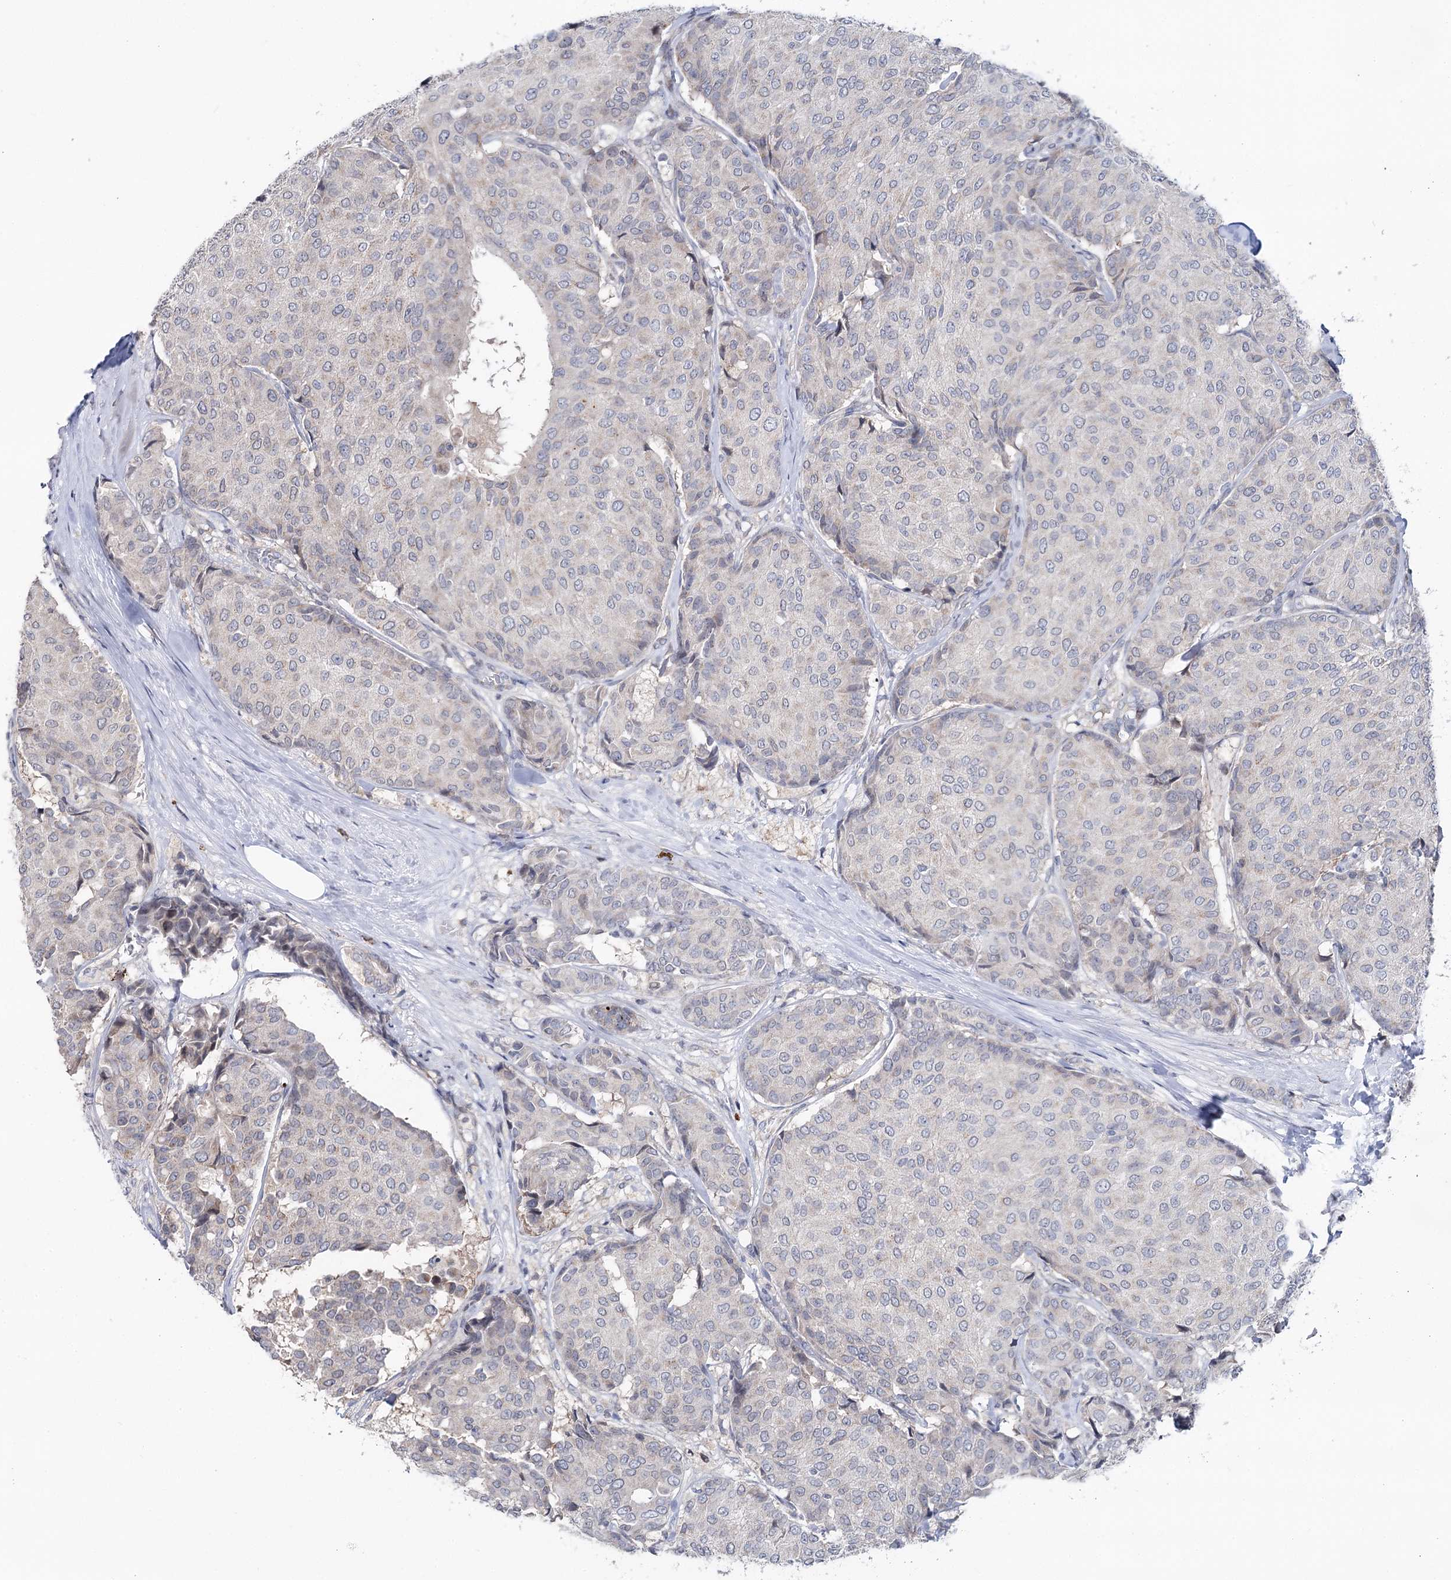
{"staining": {"intensity": "negative", "quantity": "none", "location": "none"}, "tissue": "breast cancer", "cell_type": "Tumor cells", "image_type": "cancer", "snomed": [{"axis": "morphology", "description": "Duct carcinoma"}, {"axis": "topography", "description": "Breast"}], "caption": "Tumor cells are negative for brown protein staining in breast infiltrating ductal carcinoma.", "gene": "PTGR1", "patient": {"sex": "female", "age": 75}}